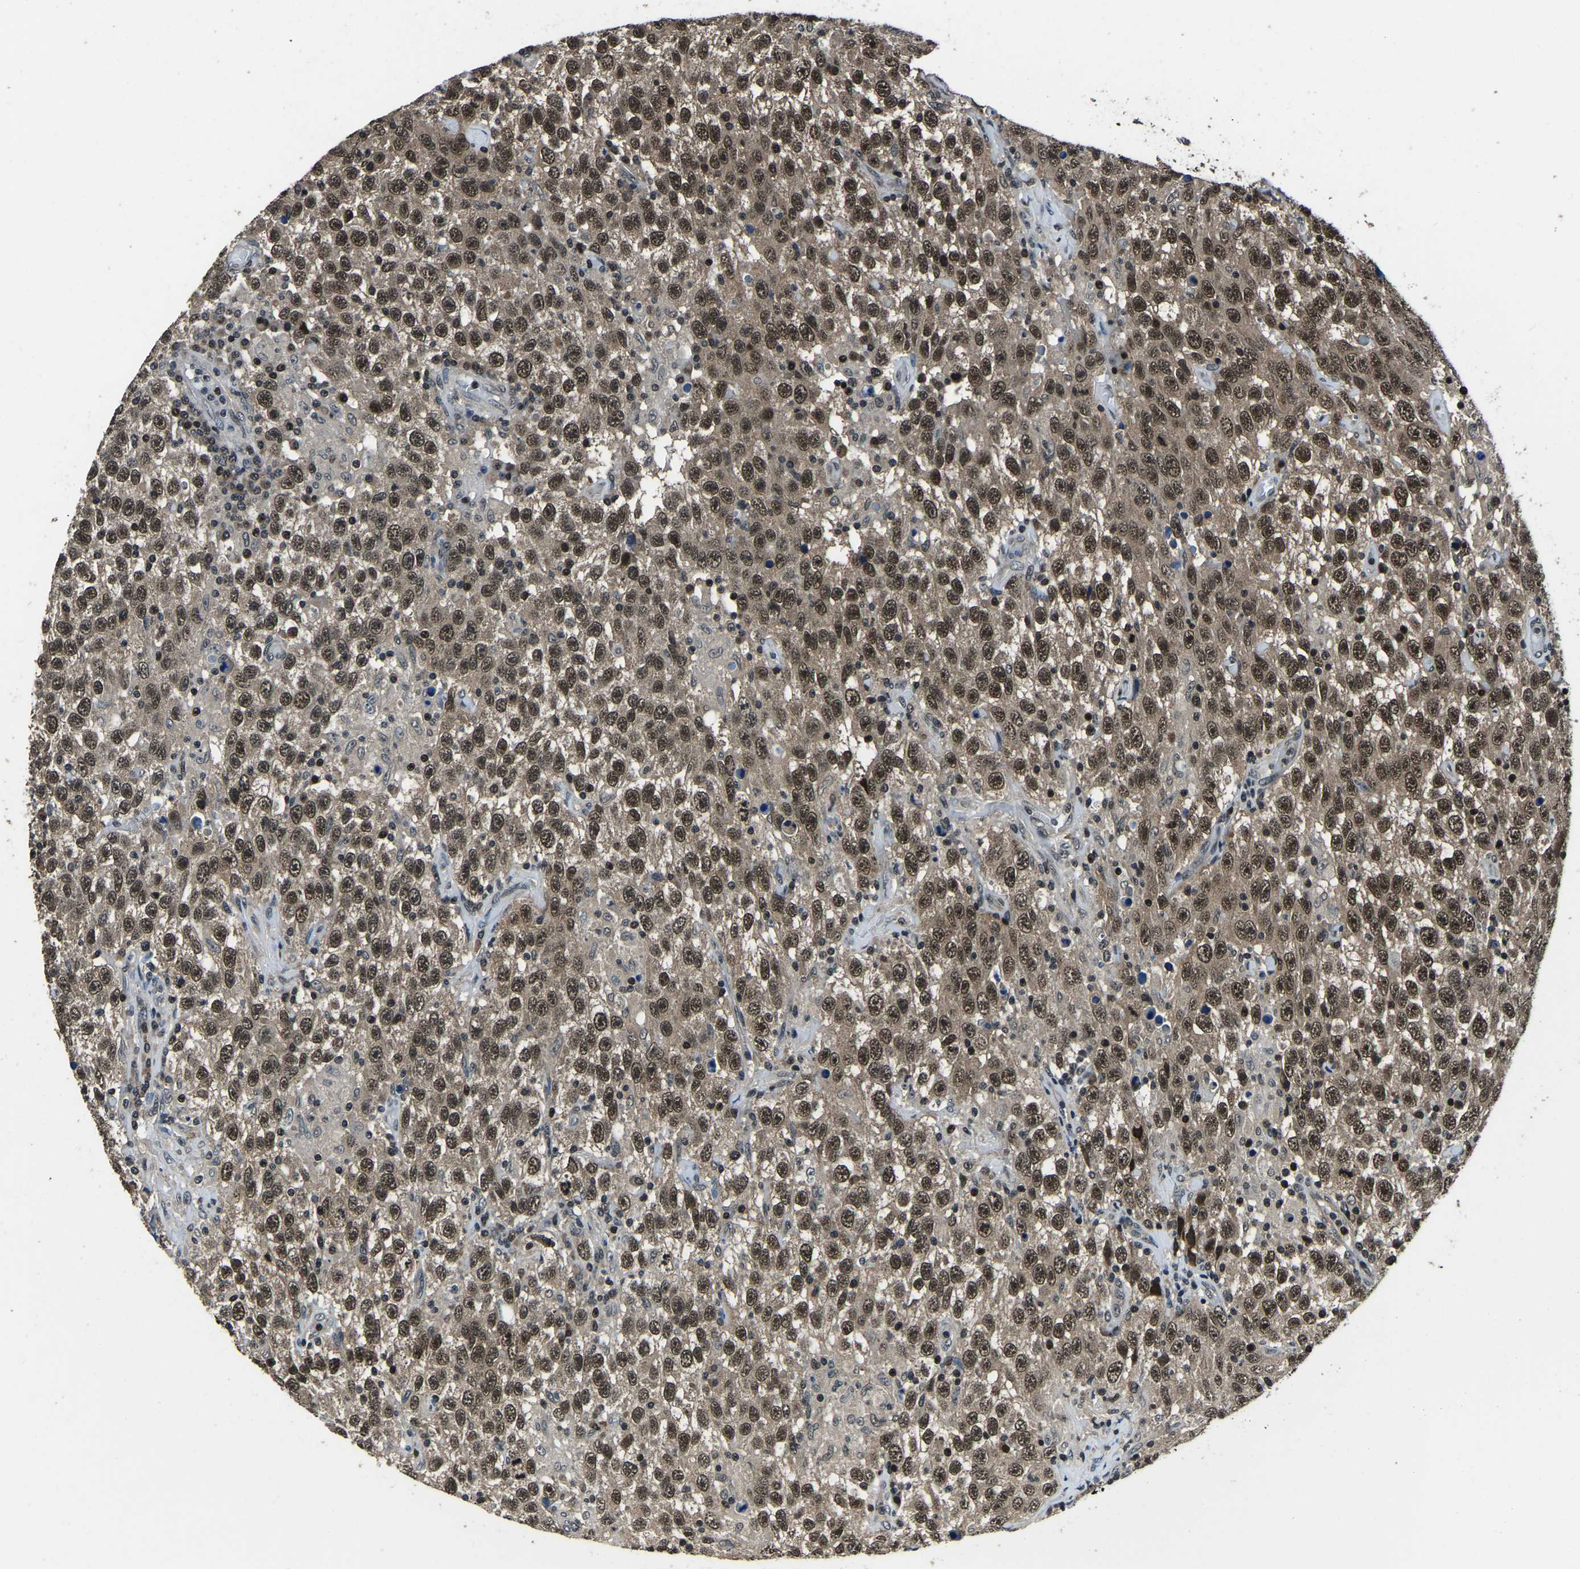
{"staining": {"intensity": "moderate", "quantity": ">75%", "location": "cytoplasmic/membranous,nuclear"}, "tissue": "testis cancer", "cell_type": "Tumor cells", "image_type": "cancer", "snomed": [{"axis": "morphology", "description": "Seminoma, NOS"}, {"axis": "topography", "description": "Testis"}], "caption": "A high-resolution histopathology image shows immunohistochemistry staining of testis seminoma, which shows moderate cytoplasmic/membranous and nuclear expression in approximately >75% of tumor cells. (Brightfield microscopy of DAB IHC at high magnification).", "gene": "ANKIB1", "patient": {"sex": "male", "age": 41}}